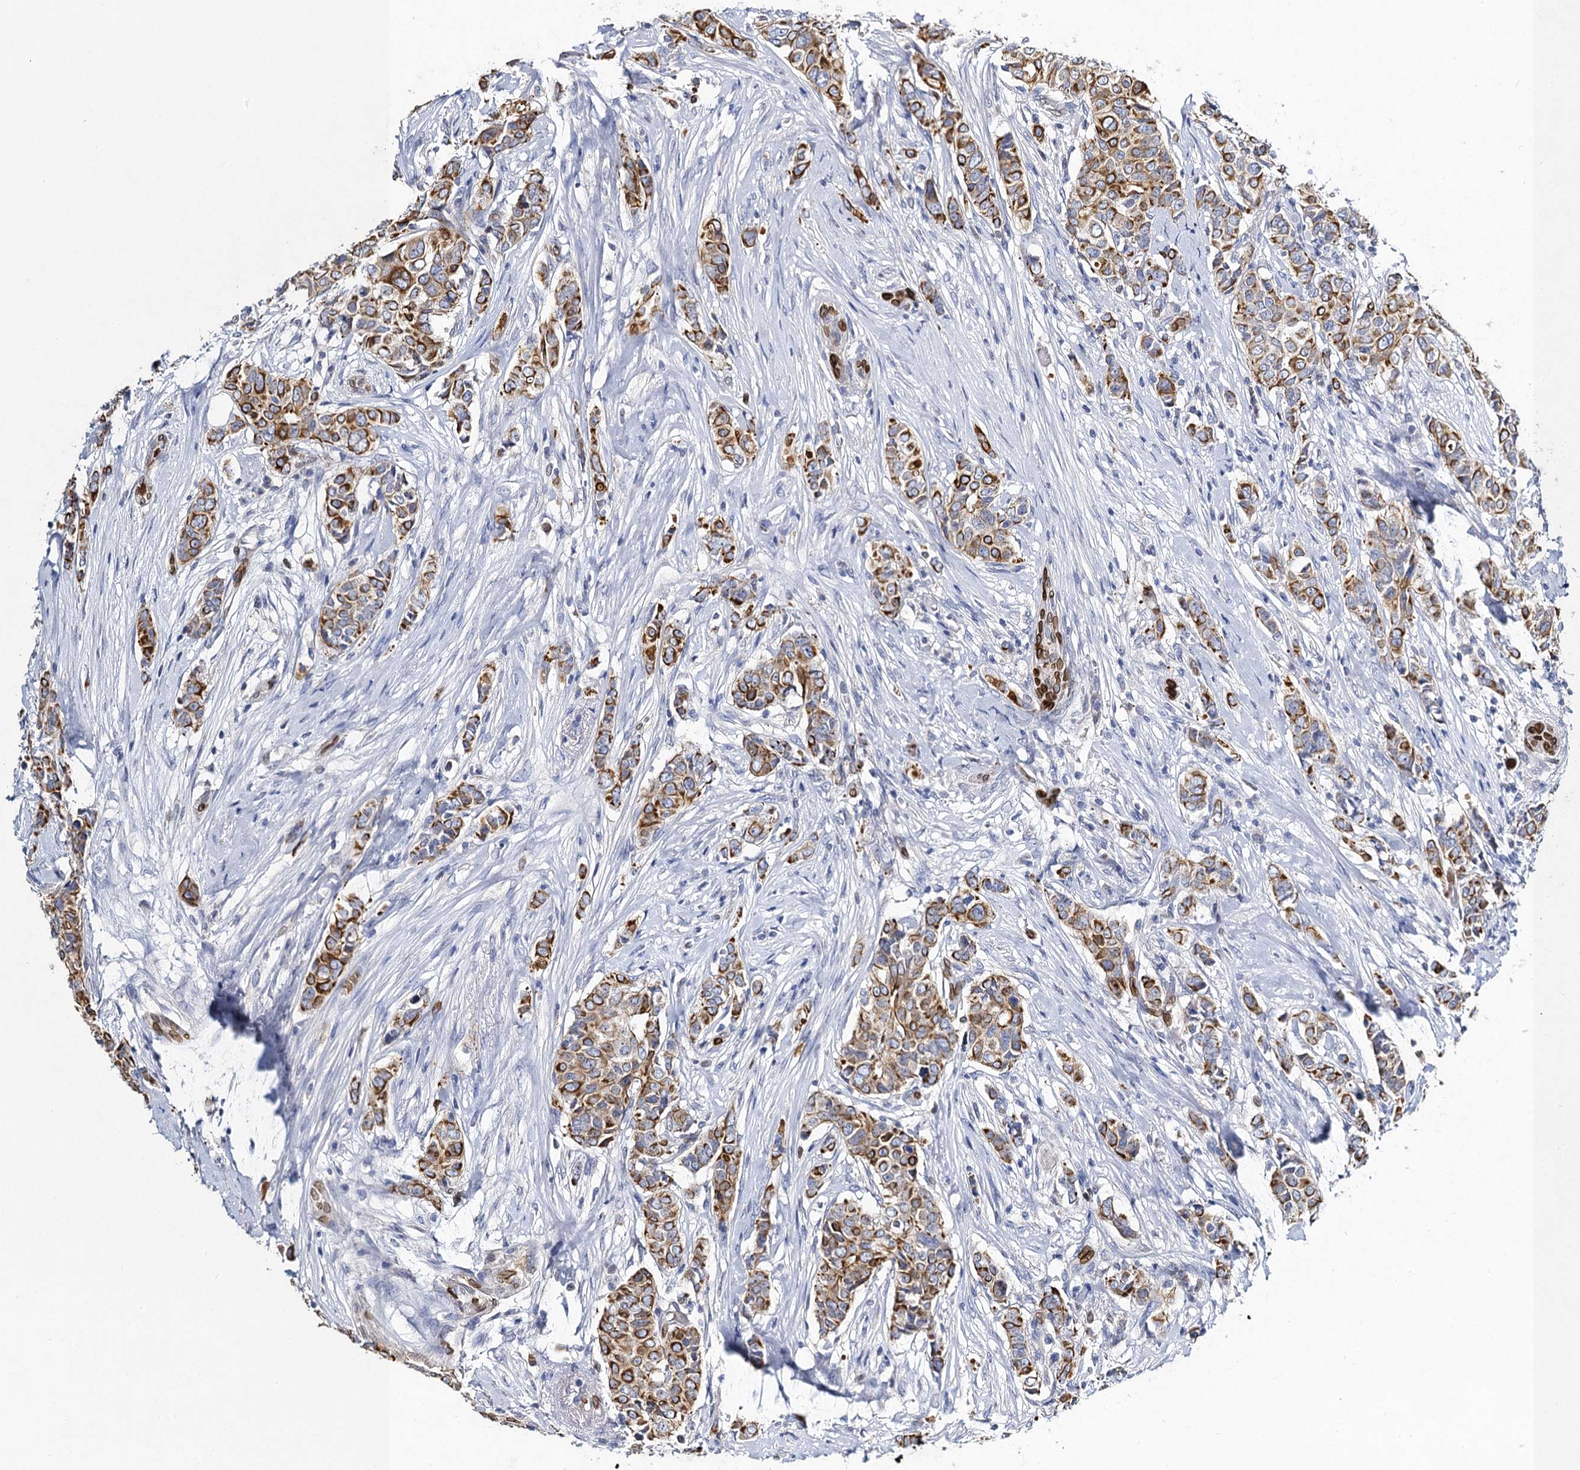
{"staining": {"intensity": "moderate", "quantity": ">75%", "location": "cytoplasmic/membranous"}, "tissue": "breast cancer", "cell_type": "Tumor cells", "image_type": "cancer", "snomed": [{"axis": "morphology", "description": "Lobular carcinoma"}, {"axis": "topography", "description": "Breast"}], "caption": "This micrograph reveals breast cancer (lobular carcinoma) stained with immunohistochemistry to label a protein in brown. The cytoplasmic/membranous of tumor cells show moderate positivity for the protein. Nuclei are counter-stained blue.", "gene": "SLC11A2", "patient": {"sex": "female", "age": 51}}